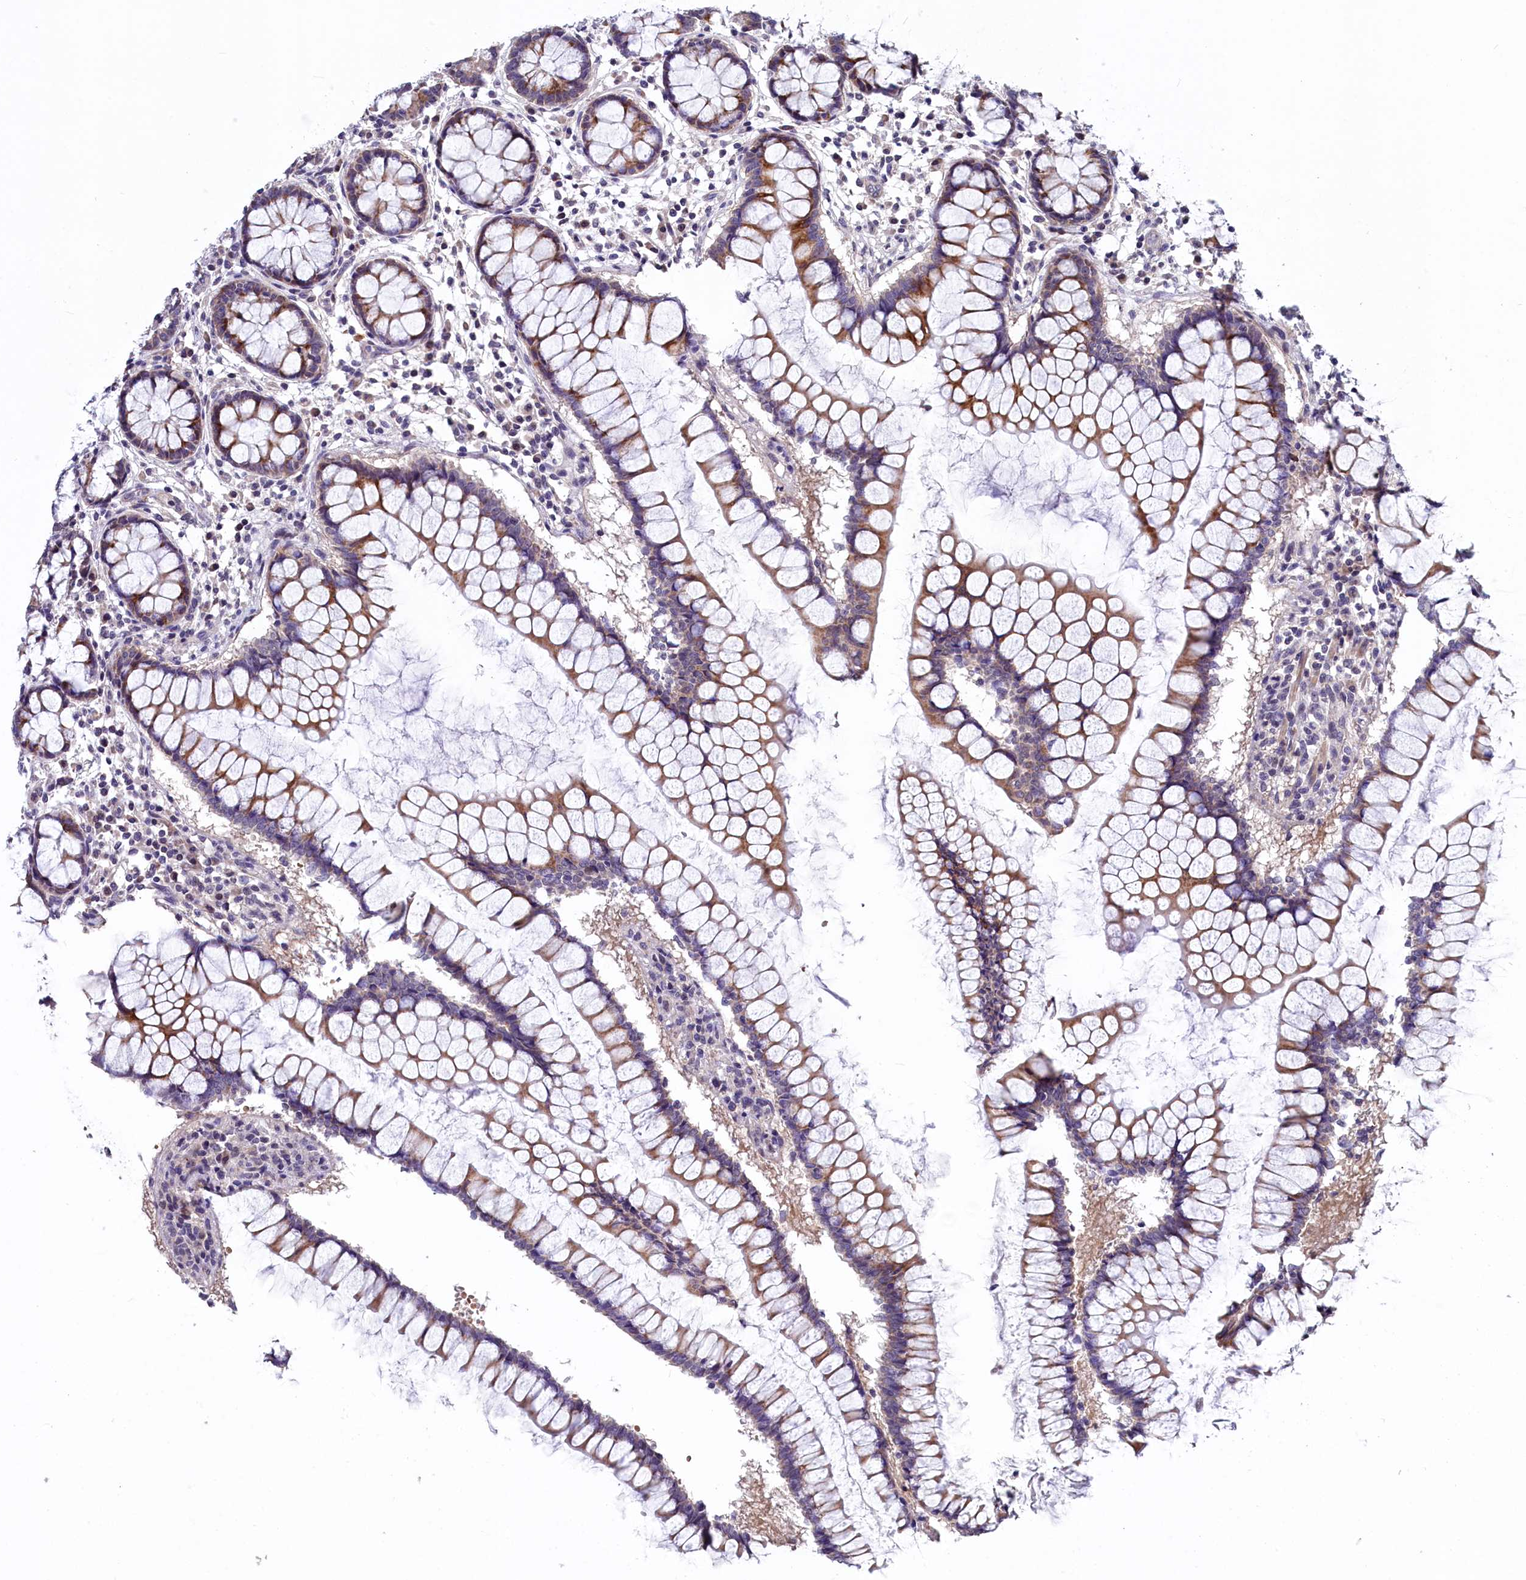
{"staining": {"intensity": "moderate", "quantity": ">75%", "location": "cytoplasmic/membranous"}, "tissue": "colon", "cell_type": "Glandular cells", "image_type": "normal", "snomed": [{"axis": "morphology", "description": "Normal tissue, NOS"}, {"axis": "morphology", "description": "Adenocarcinoma, NOS"}, {"axis": "topography", "description": "Colon"}], "caption": "Glandular cells show medium levels of moderate cytoplasmic/membranous staining in approximately >75% of cells in normal human colon.", "gene": "SLC39A6", "patient": {"sex": "female", "age": 55}}